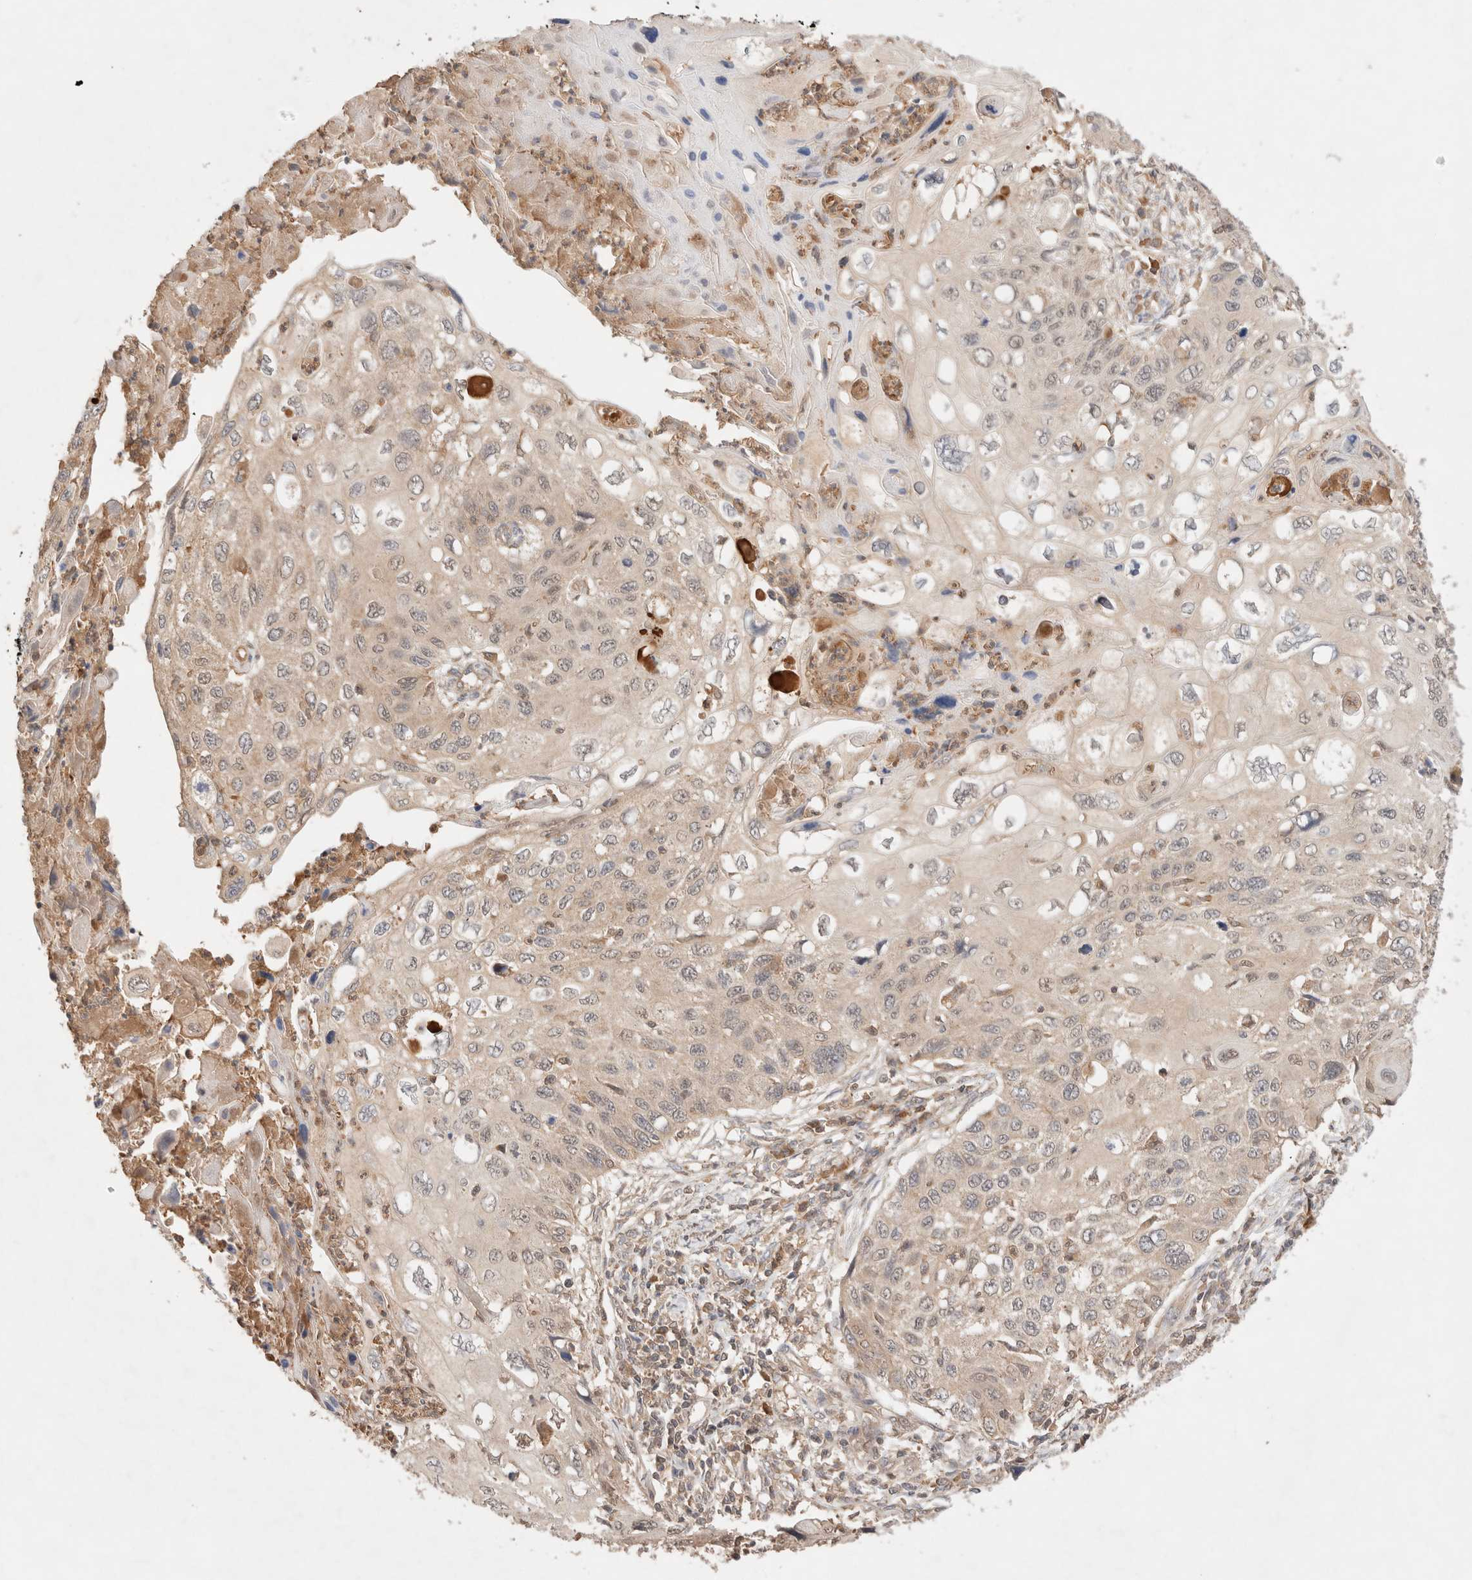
{"staining": {"intensity": "negative", "quantity": "none", "location": "none"}, "tissue": "cervical cancer", "cell_type": "Tumor cells", "image_type": "cancer", "snomed": [{"axis": "morphology", "description": "Squamous cell carcinoma, NOS"}, {"axis": "topography", "description": "Cervix"}], "caption": "Protein analysis of cervical squamous cell carcinoma displays no significant staining in tumor cells.", "gene": "CARNMT1", "patient": {"sex": "female", "age": 70}}